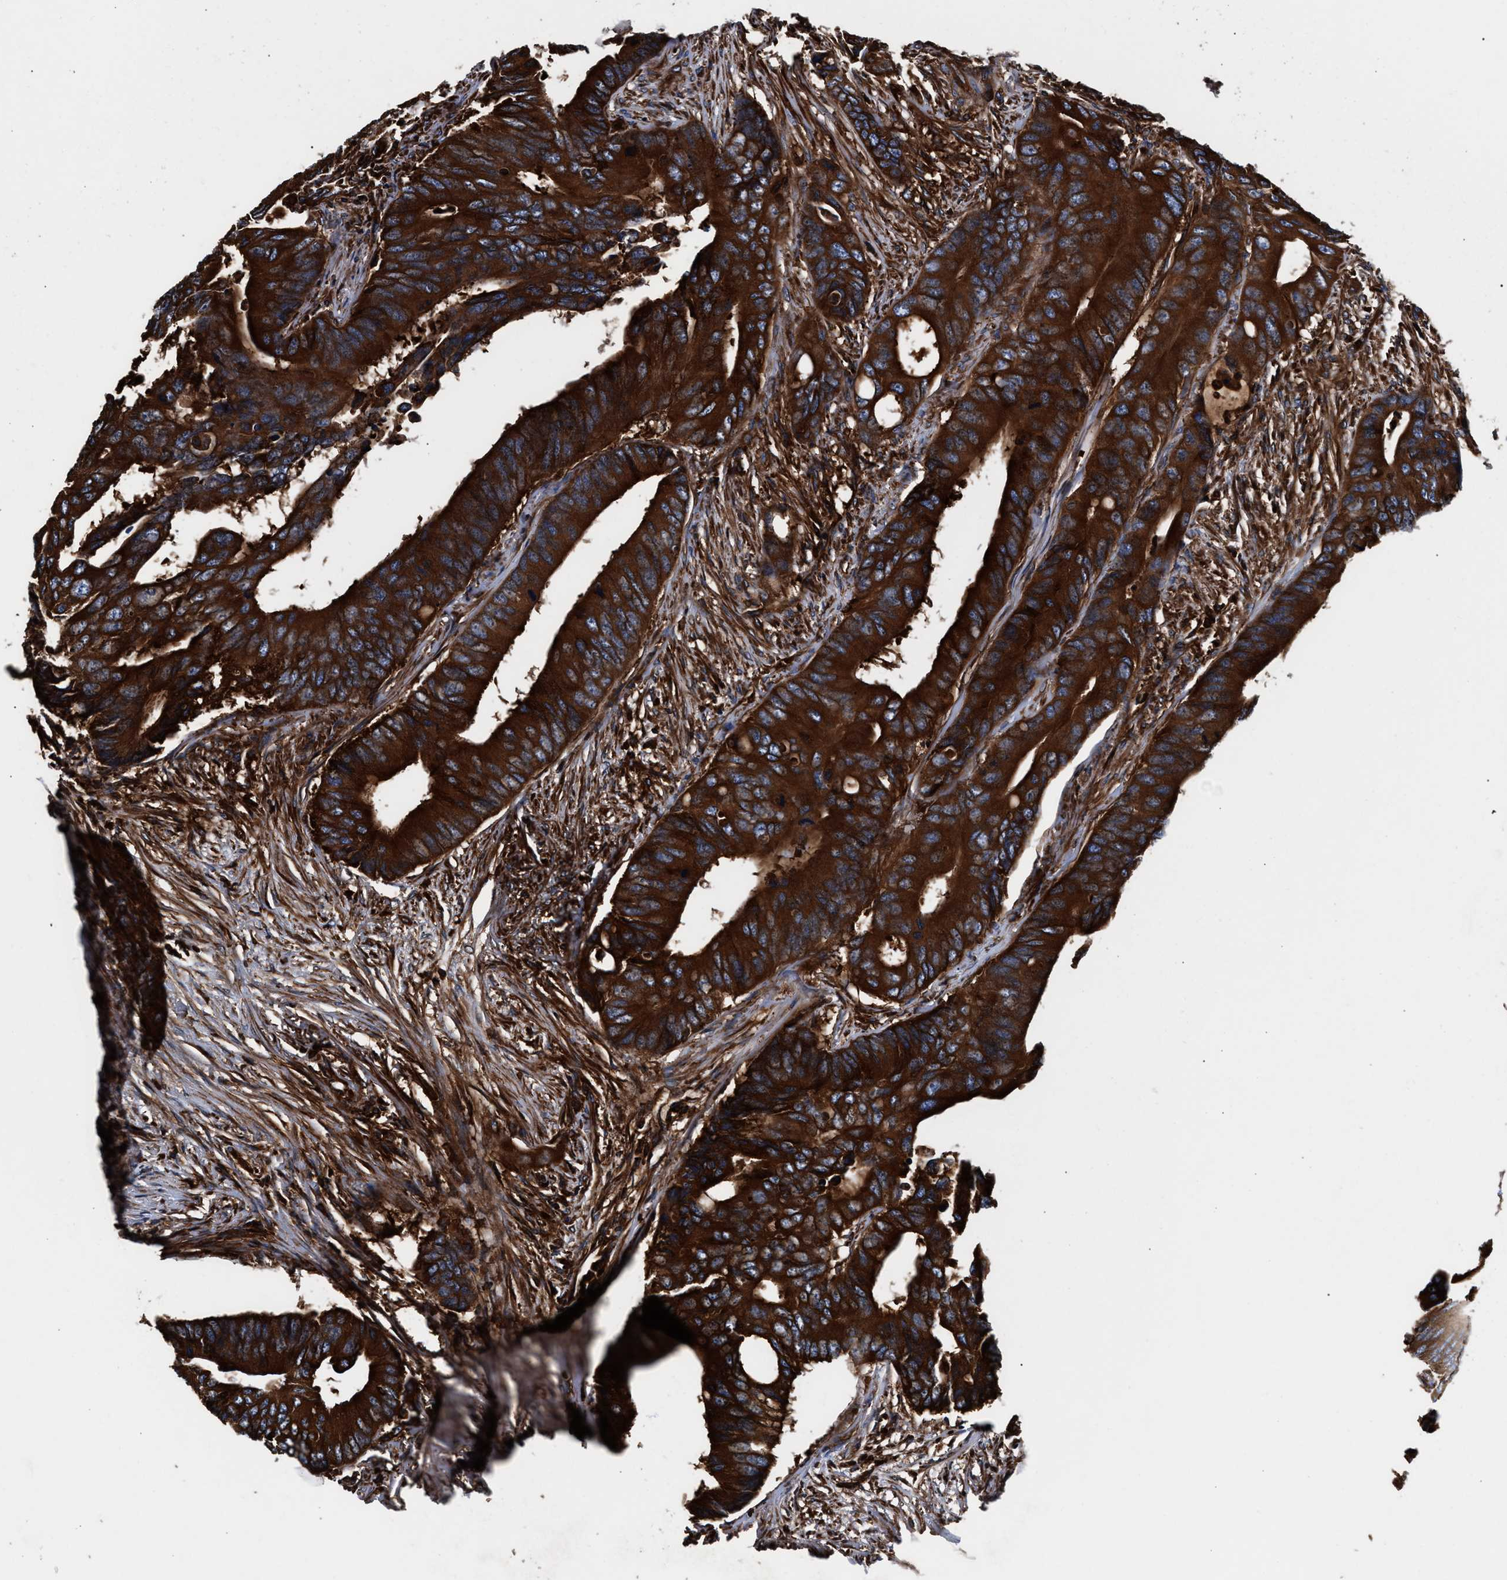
{"staining": {"intensity": "strong", "quantity": ">75%", "location": "cytoplasmic/membranous"}, "tissue": "colorectal cancer", "cell_type": "Tumor cells", "image_type": "cancer", "snomed": [{"axis": "morphology", "description": "Adenocarcinoma, NOS"}, {"axis": "topography", "description": "Colon"}], "caption": "Colorectal adenocarcinoma stained with a protein marker reveals strong staining in tumor cells.", "gene": "KYAT1", "patient": {"sex": "male", "age": 71}}